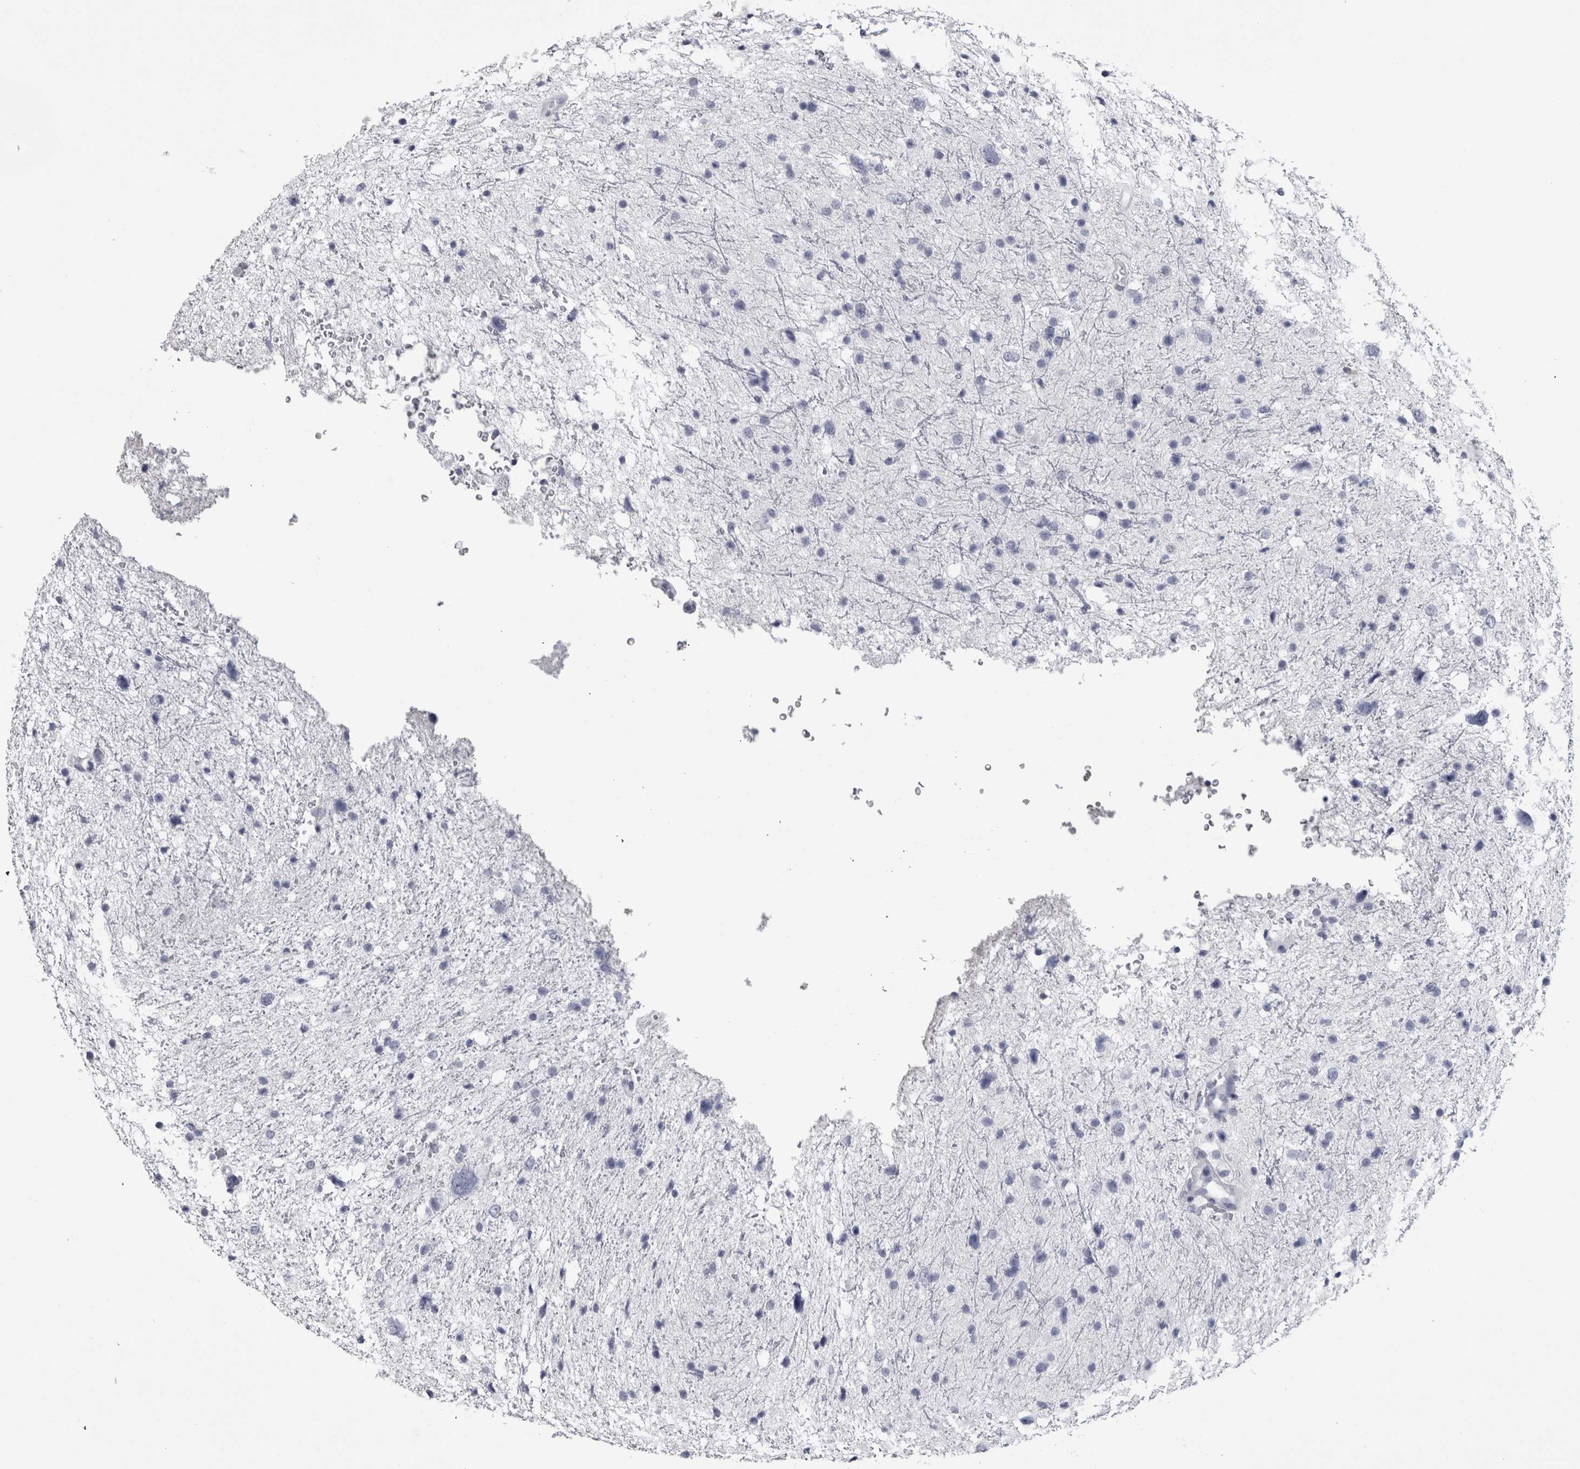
{"staining": {"intensity": "negative", "quantity": "none", "location": "none"}, "tissue": "glioma", "cell_type": "Tumor cells", "image_type": "cancer", "snomed": [{"axis": "morphology", "description": "Glioma, malignant, Low grade"}, {"axis": "topography", "description": "Brain"}], "caption": "Tumor cells are negative for brown protein staining in glioma.", "gene": "AFMID", "patient": {"sex": "female", "age": 37}}